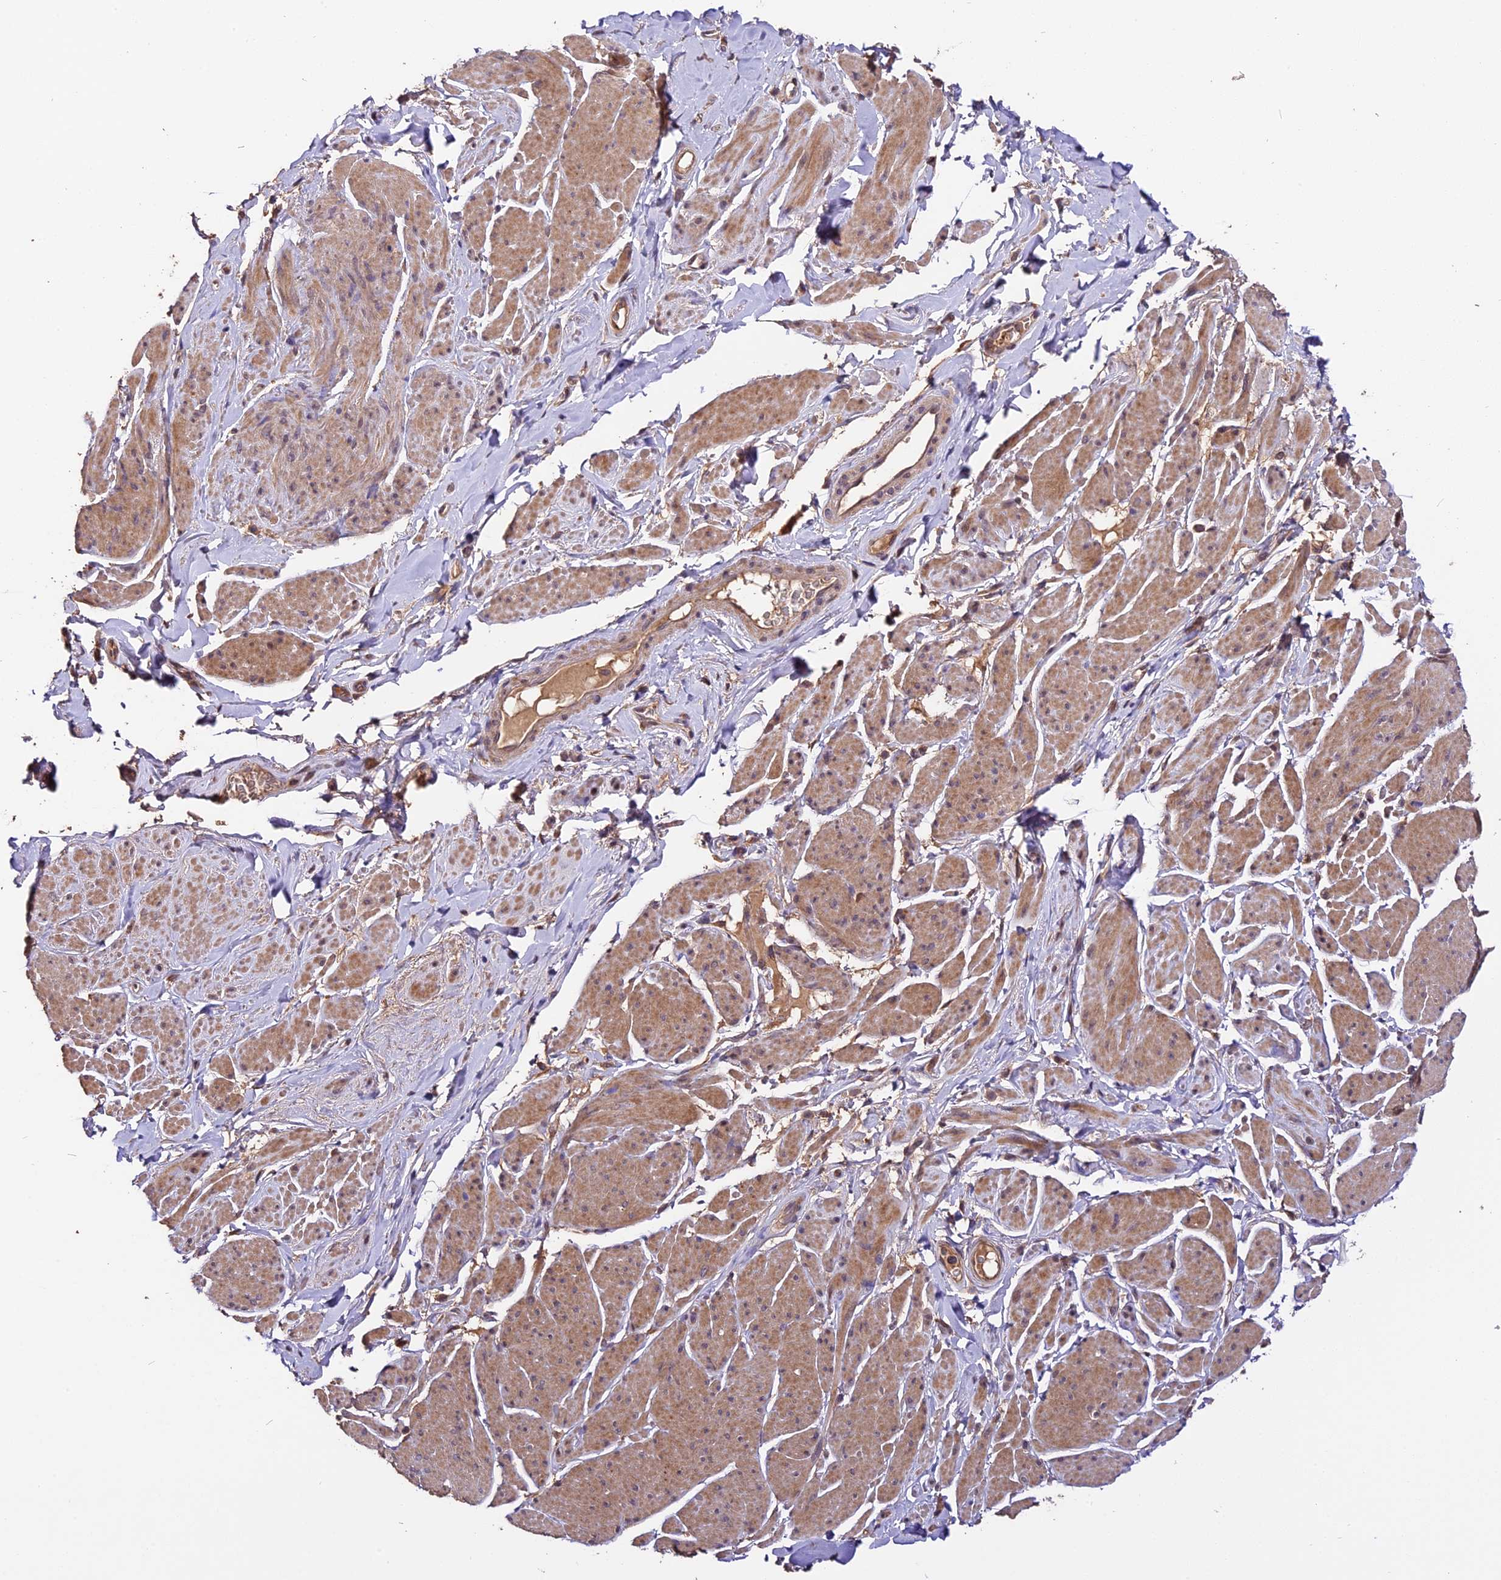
{"staining": {"intensity": "moderate", "quantity": "25%-75%", "location": "cytoplasmic/membranous"}, "tissue": "smooth muscle", "cell_type": "Smooth muscle cells", "image_type": "normal", "snomed": [{"axis": "morphology", "description": "Normal tissue, NOS"}, {"axis": "topography", "description": "Smooth muscle"}, {"axis": "topography", "description": "Peripheral nerve tissue"}], "caption": "Immunohistochemistry (IHC) image of normal smooth muscle: smooth muscle stained using IHC shows medium levels of moderate protein expression localized specifically in the cytoplasmic/membranous of smooth muscle cells, appearing as a cytoplasmic/membranous brown color.", "gene": "TRMT1", "patient": {"sex": "male", "age": 69}}